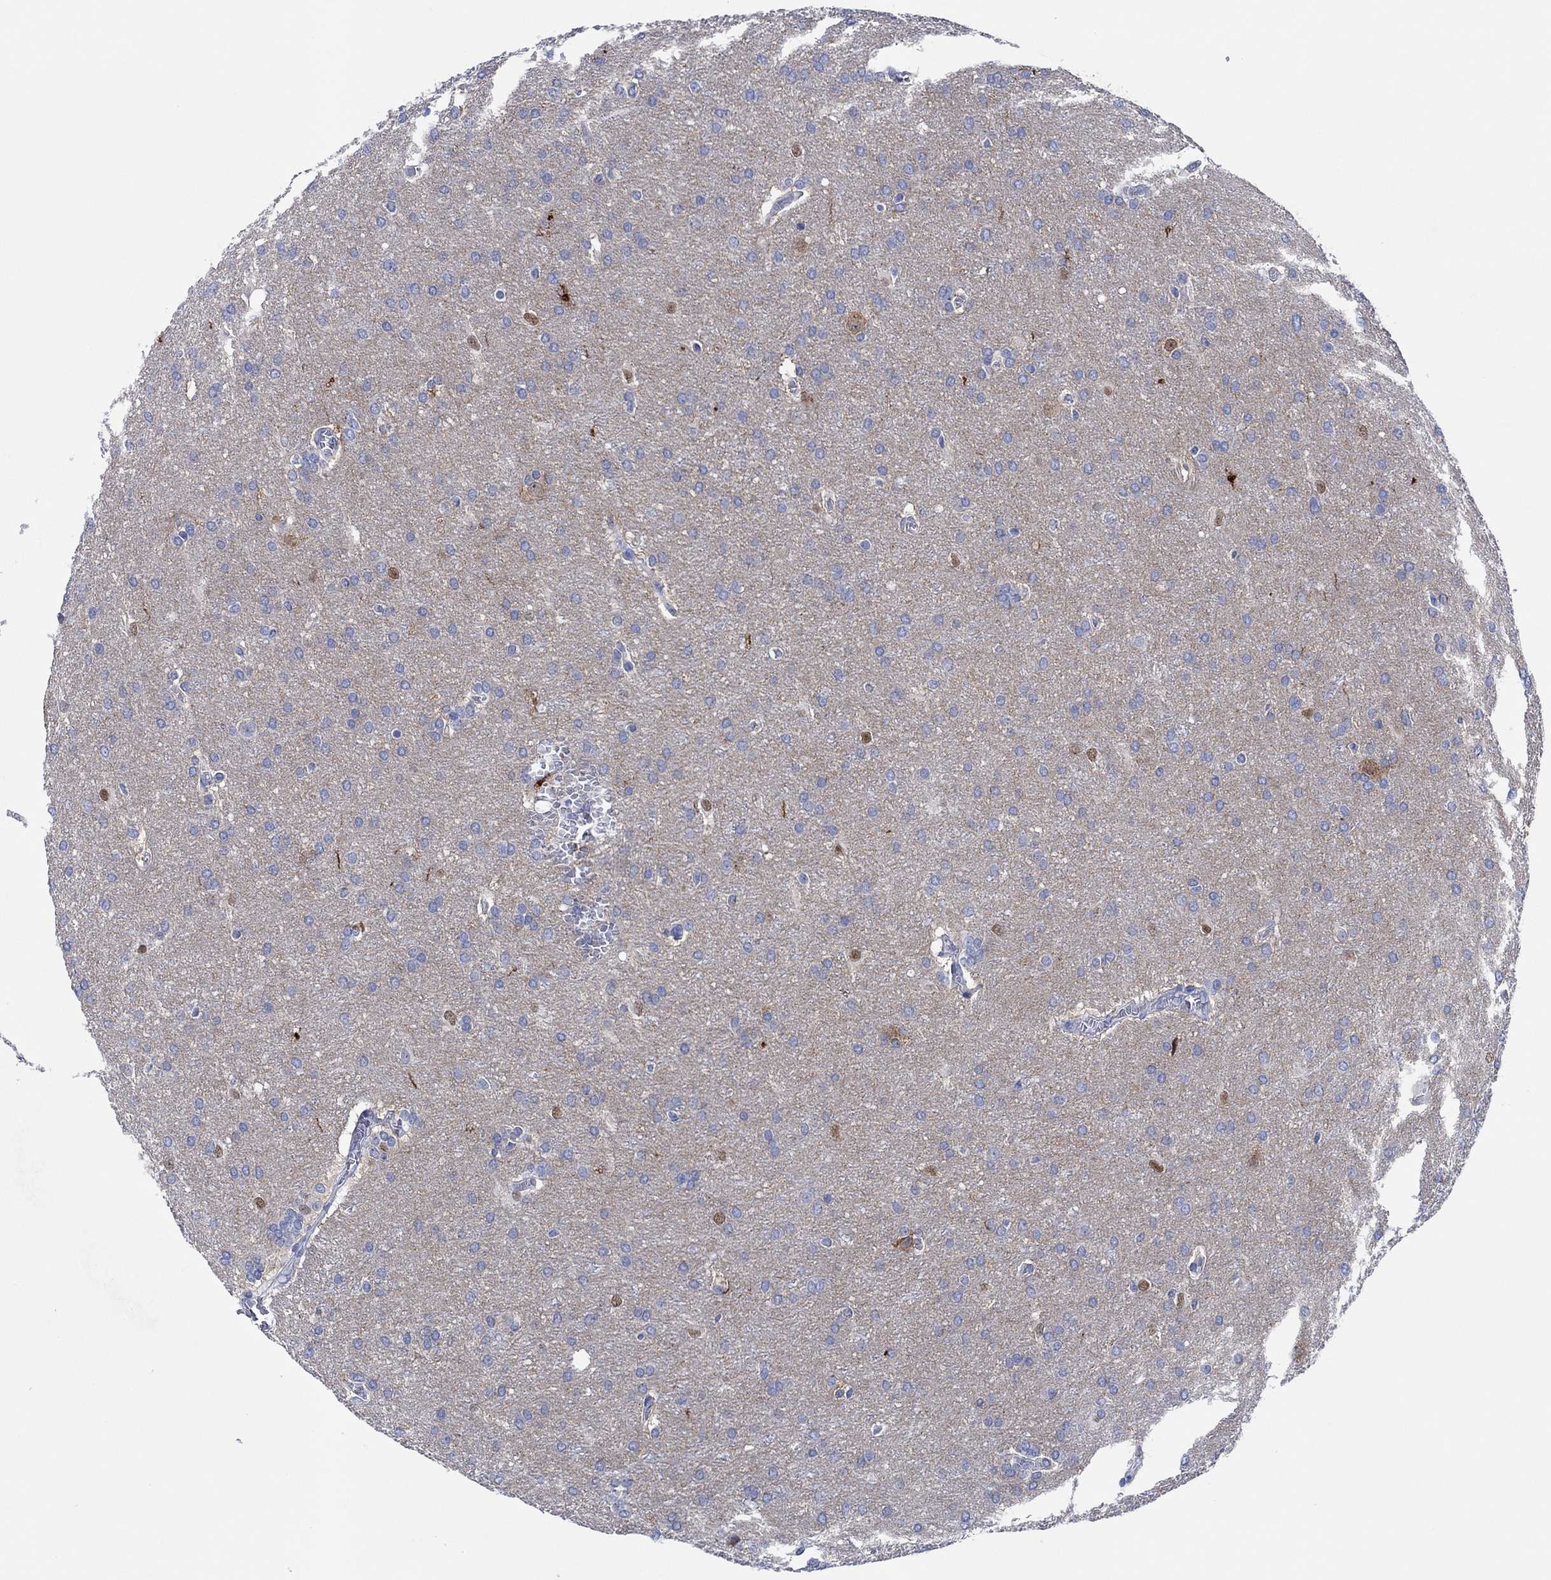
{"staining": {"intensity": "negative", "quantity": "none", "location": "none"}, "tissue": "glioma", "cell_type": "Tumor cells", "image_type": "cancer", "snomed": [{"axis": "morphology", "description": "Glioma, malignant, Low grade"}, {"axis": "topography", "description": "Brain"}], "caption": "Tumor cells show no significant staining in glioma.", "gene": "CPNE6", "patient": {"sex": "female", "age": 32}}